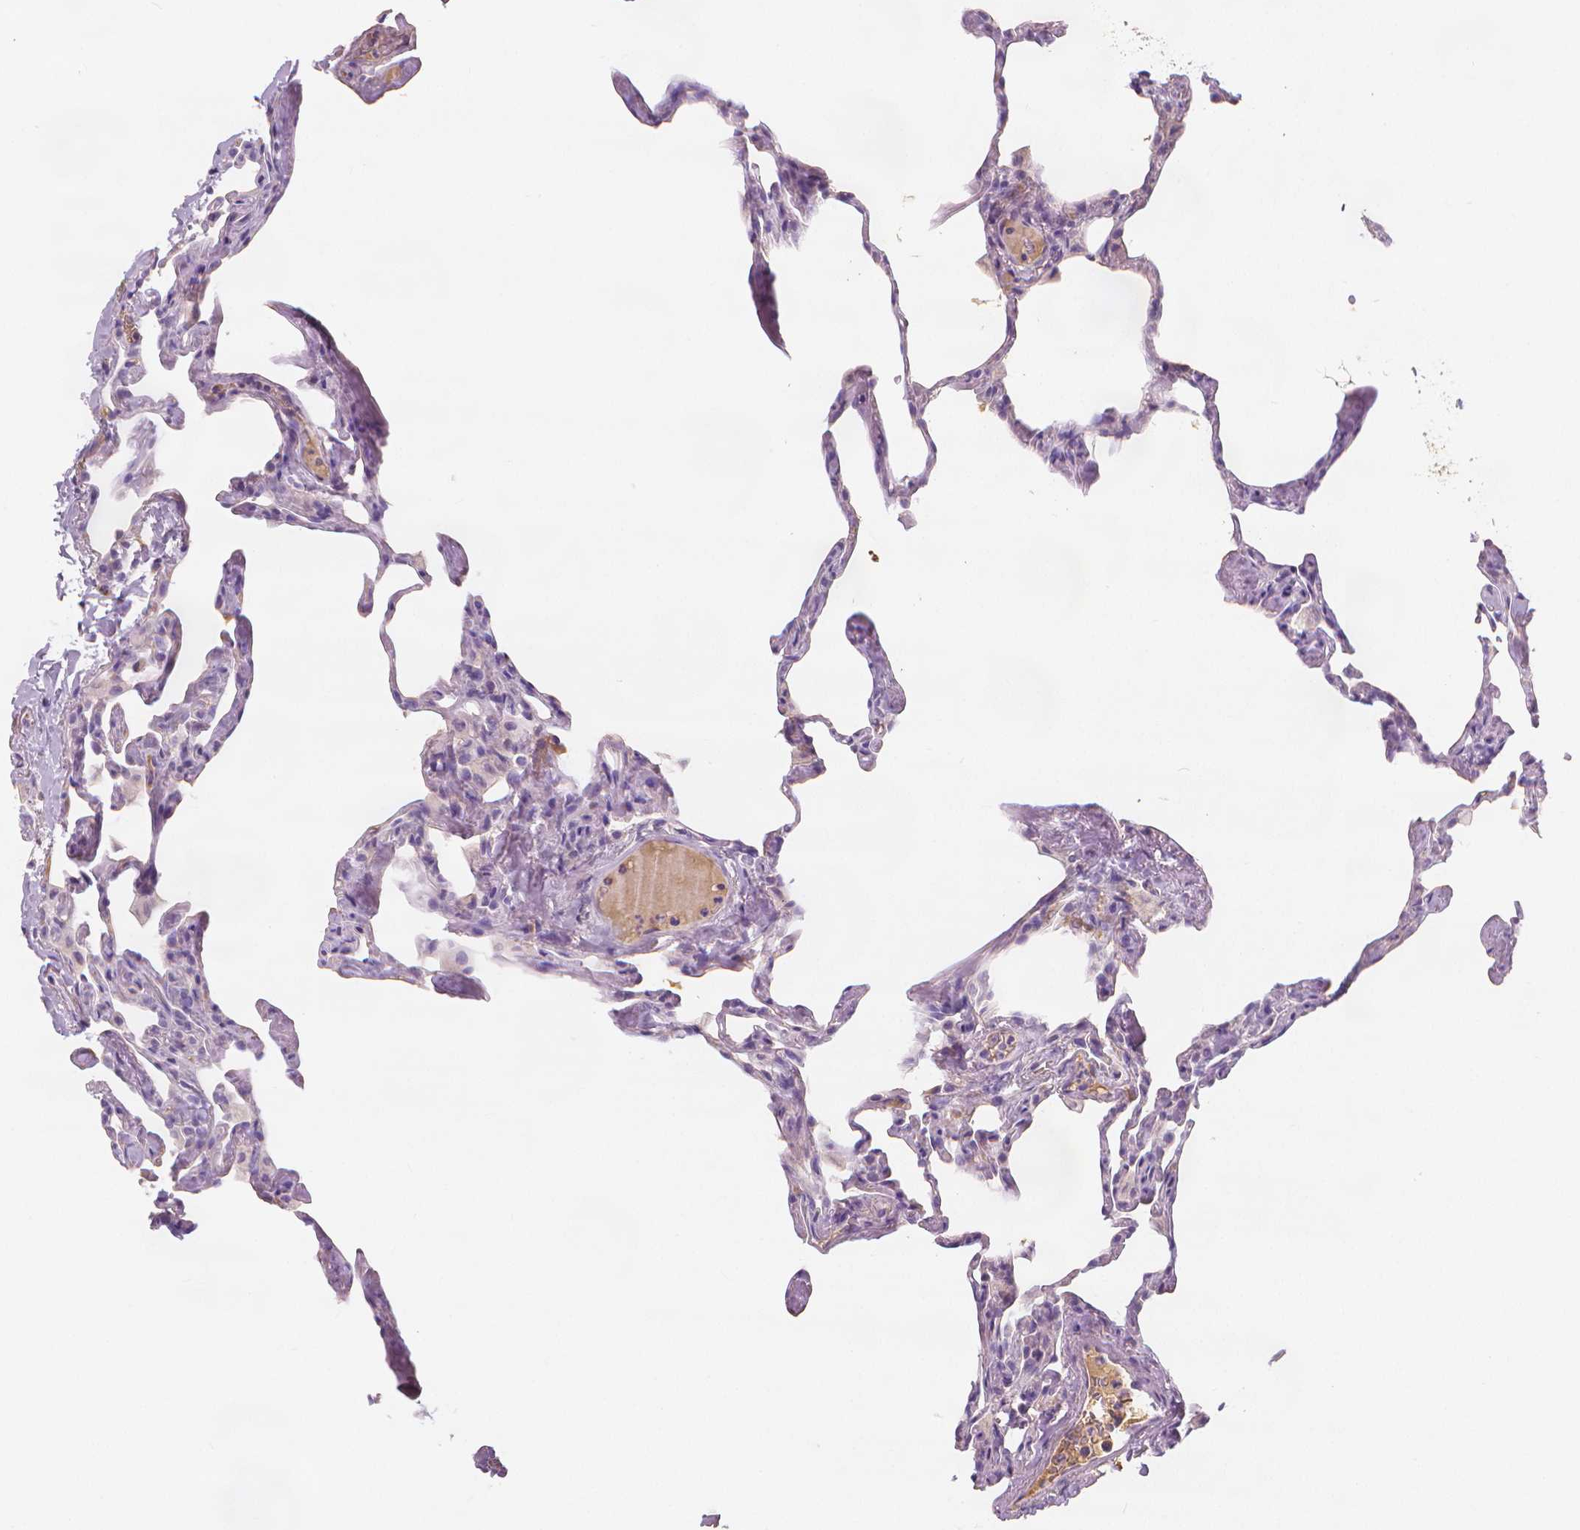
{"staining": {"intensity": "negative", "quantity": "none", "location": "none"}, "tissue": "lung", "cell_type": "Alveolar cells", "image_type": "normal", "snomed": [{"axis": "morphology", "description": "Normal tissue, NOS"}, {"axis": "topography", "description": "Lung"}], "caption": "Alveolar cells are negative for brown protein staining in benign lung.", "gene": "APOA4", "patient": {"sex": "male", "age": 65}}